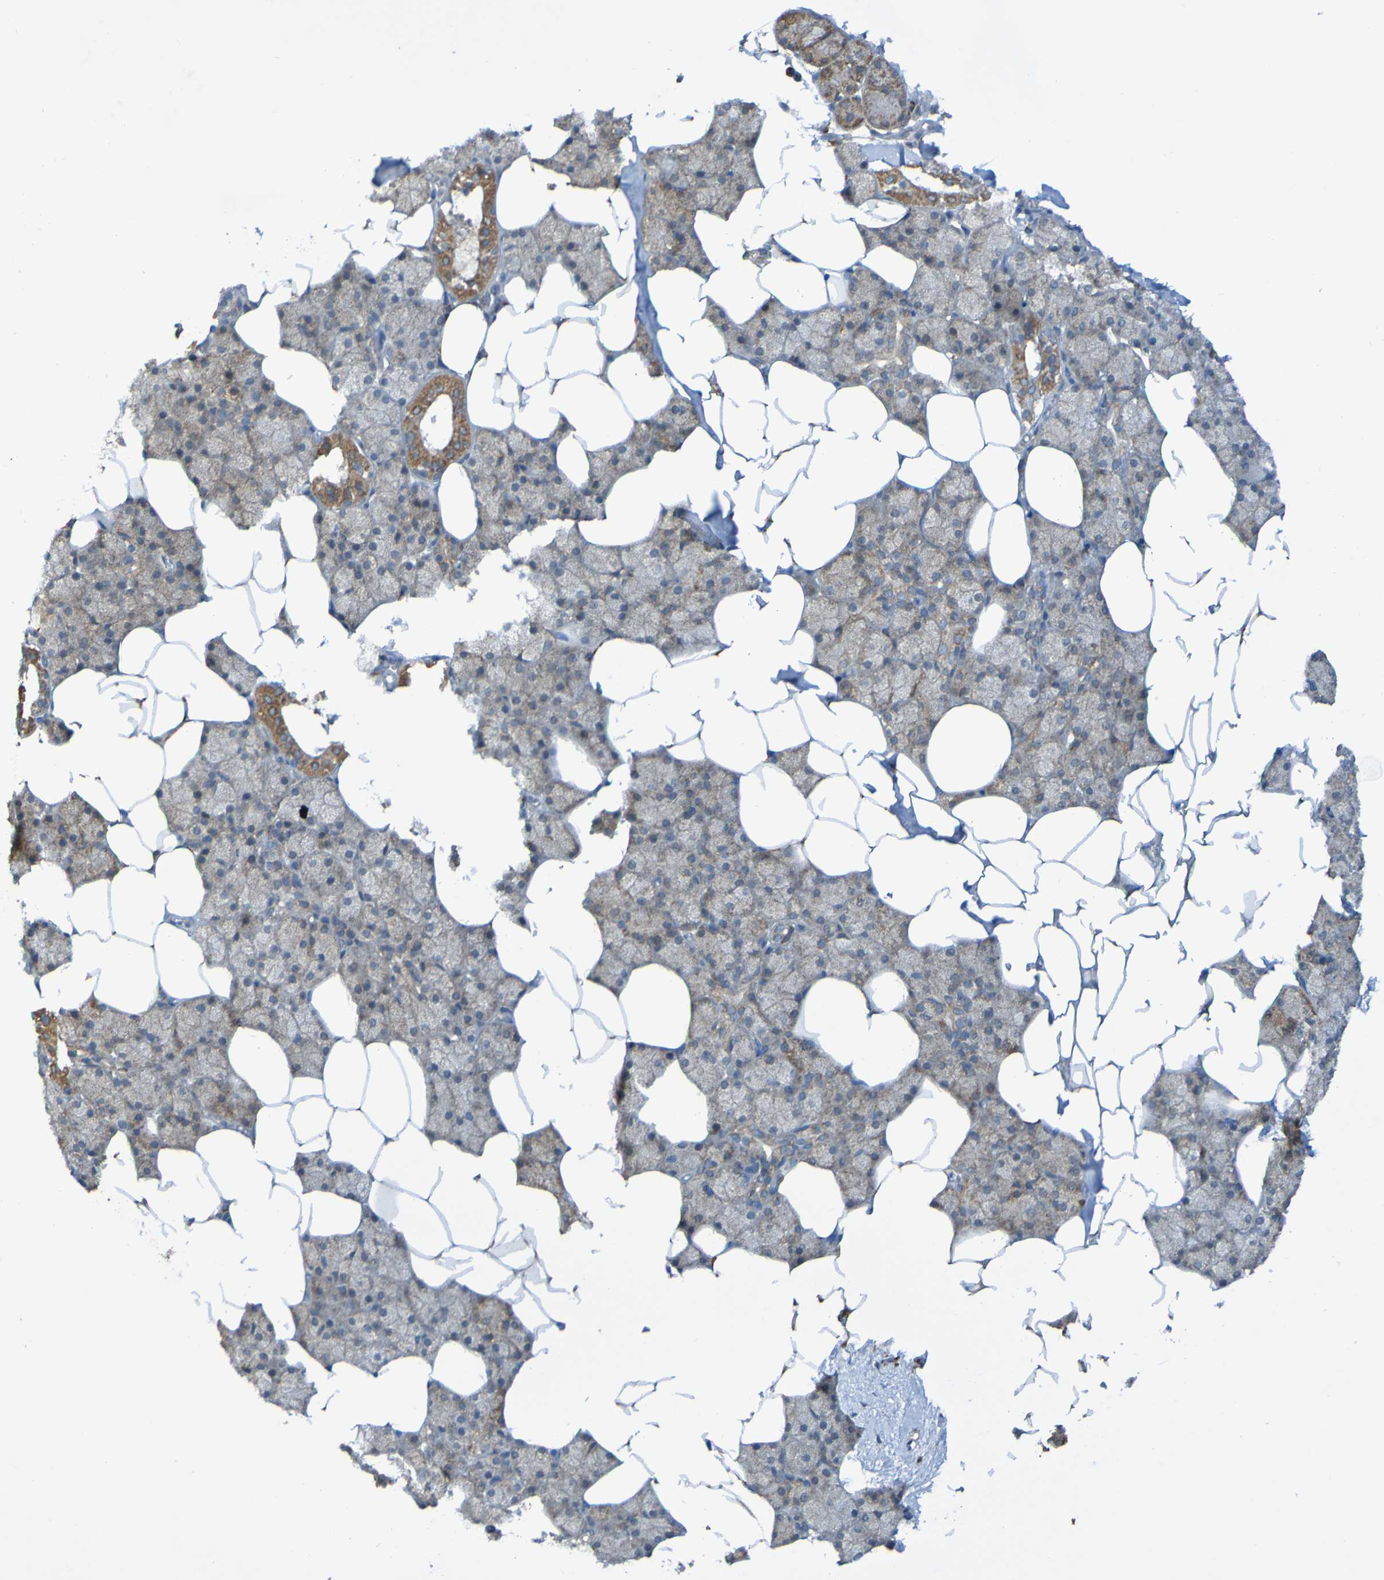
{"staining": {"intensity": "moderate", "quantity": ">75%", "location": "cytoplasmic/membranous"}, "tissue": "salivary gland", "cell_type": "Glandular cells", "image_type": "normal", "snomed": [{"axis": "morphology", "description": "Normal tissue, NOS"}, {"axis": "topography", "description": "Salivary gland"}], "caption": "Protein expression analysis of normal salivary gland reveals moderate cytoplasmic/membranous staining in approximately >75% of glandular cells.", "gene": "CCDC51", "patient": {"sex": "male", "age": 62}}